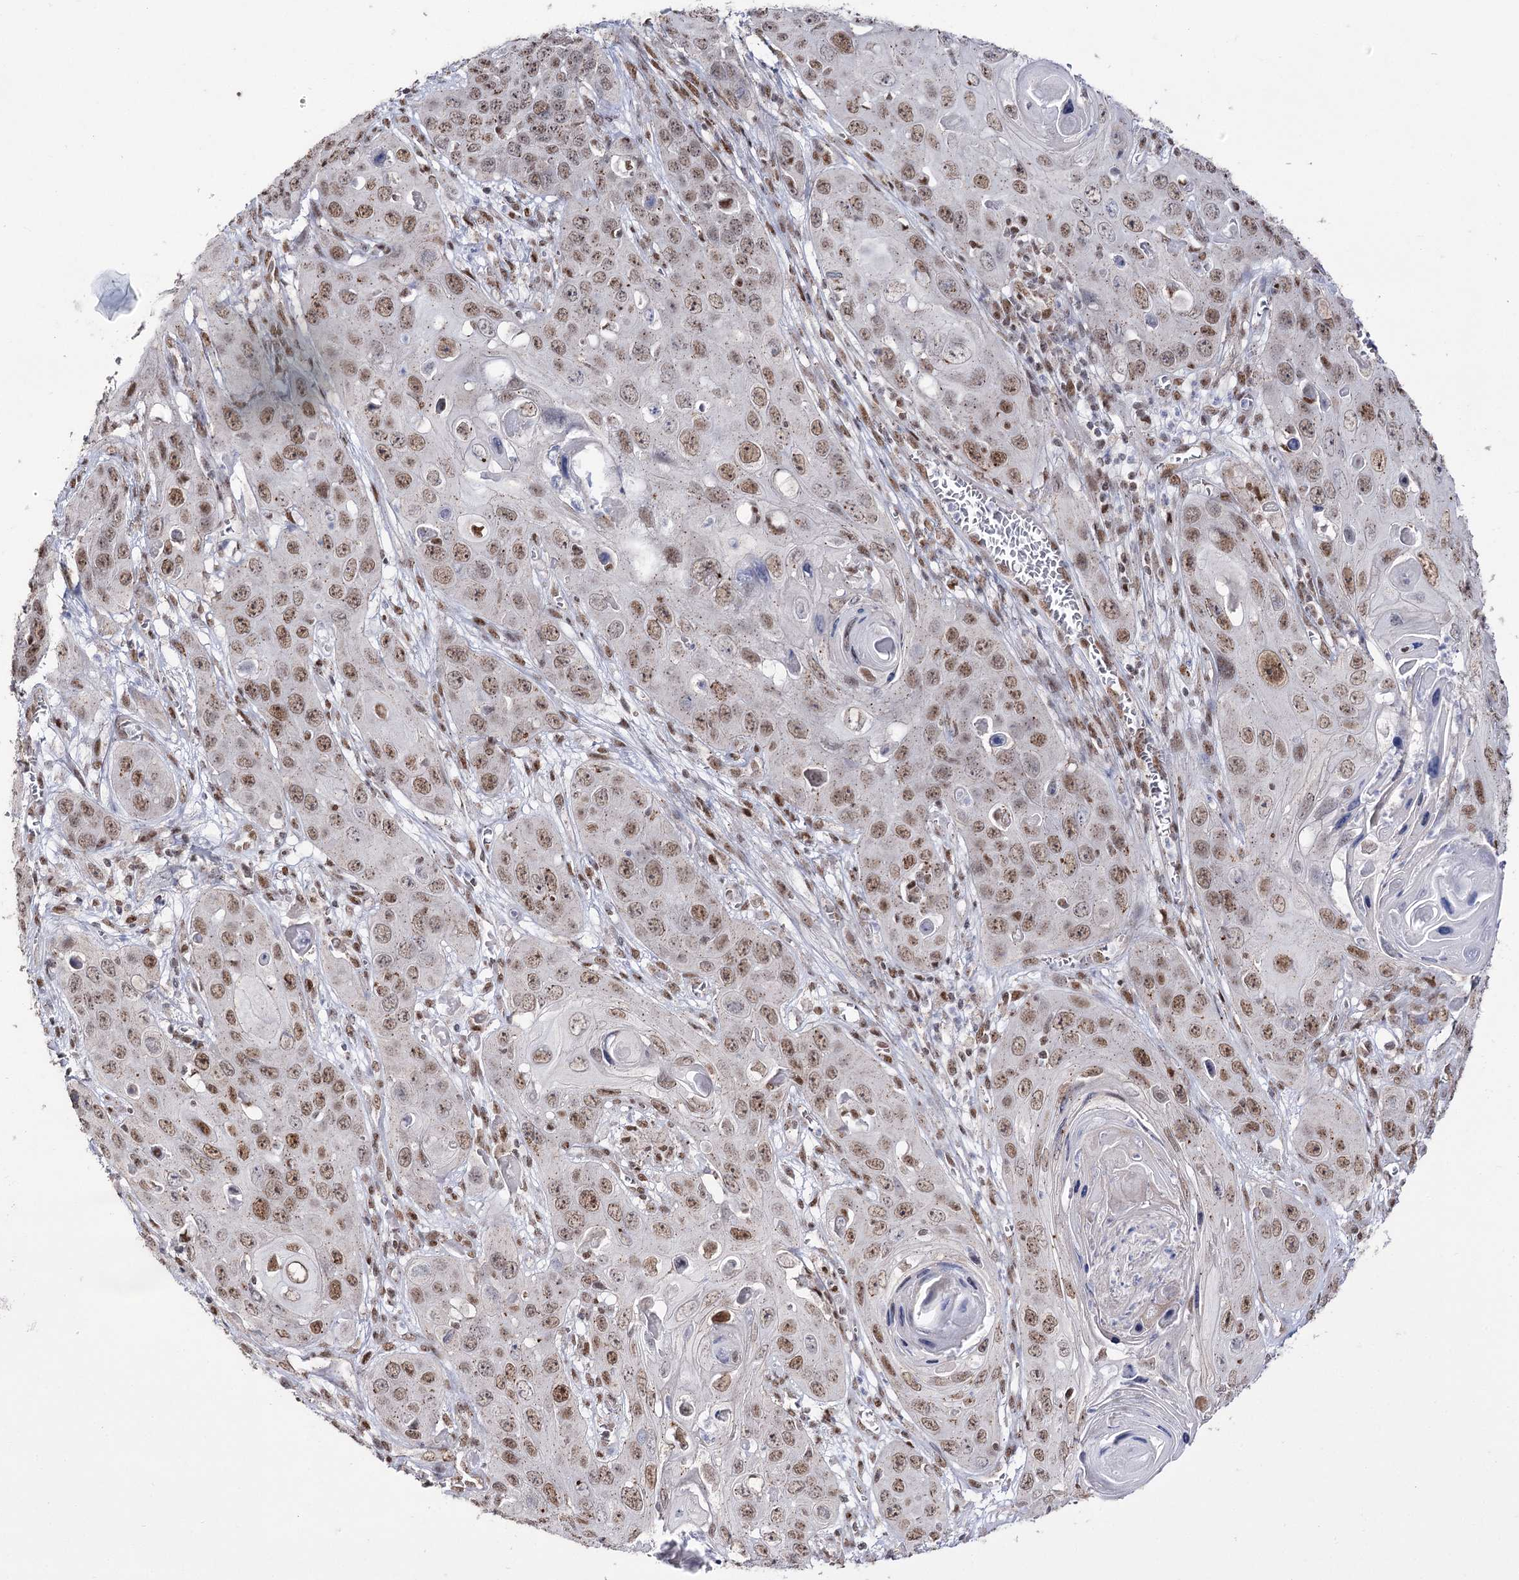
{"staining": {"intensity": "moderate", "quantity": ">75%", "location": "nuclear"}, "tissue": "skin cancer", "cell_type": "Tumor cells", "image_type": "cancer", "snomed": [{"axis": "morphology", "description": "Squamous cell carcinoma, NOS"}, {"axis": "topography", "description": "Skin"}], "caption": "DAB immunohistochemical staining of skin cancer displays moderate nuclear protein staining in about >75% of tumor cells. The staining was performed using DAB (3,3'-diaminobenzidine) to visualize the protein expression in brown, while the nuclei were stained in blue with hematoxylin (Magnification: 20x).", "gene": "VGLL4", "patient": {"sex": "male", "age": 55}}